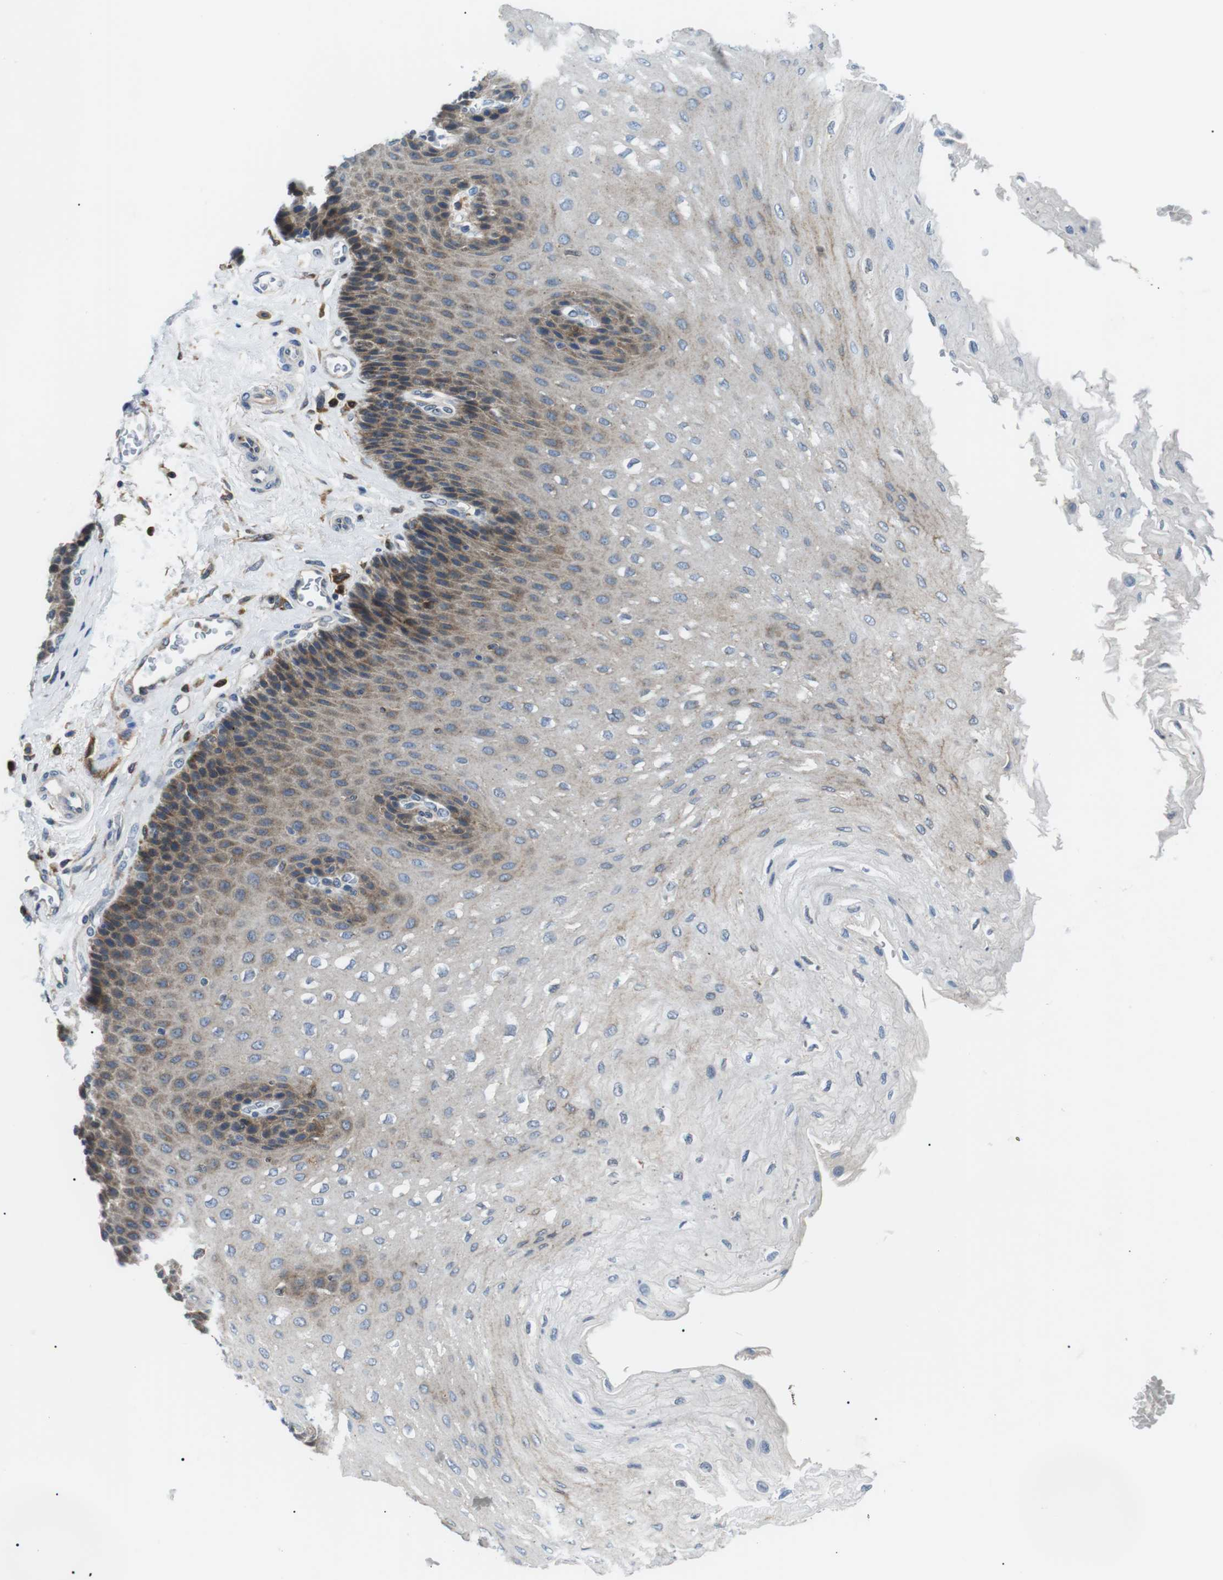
{"staining": {"intensity": "moderate", "quantity": "25%-75%", "location": "cytoplasmic/membranous"}, "tissue": "esophagus", "cell_type": "Squamous epithelial cells", "image_type": "normal", "snomed": [{"axis": "morphology", "description": "Normal tissue, NOS"}, {"axis": "topography", "description": "Esophagus"}], "caption": "Brown immunohistochemical staining in benign human esophagus exhibits moderate cytoplasmic/membranous expression in about 25%-75% of squamous epithelial cells.", "gene": "RAB9A", "patient": {"sex": "female", "age": 72}}